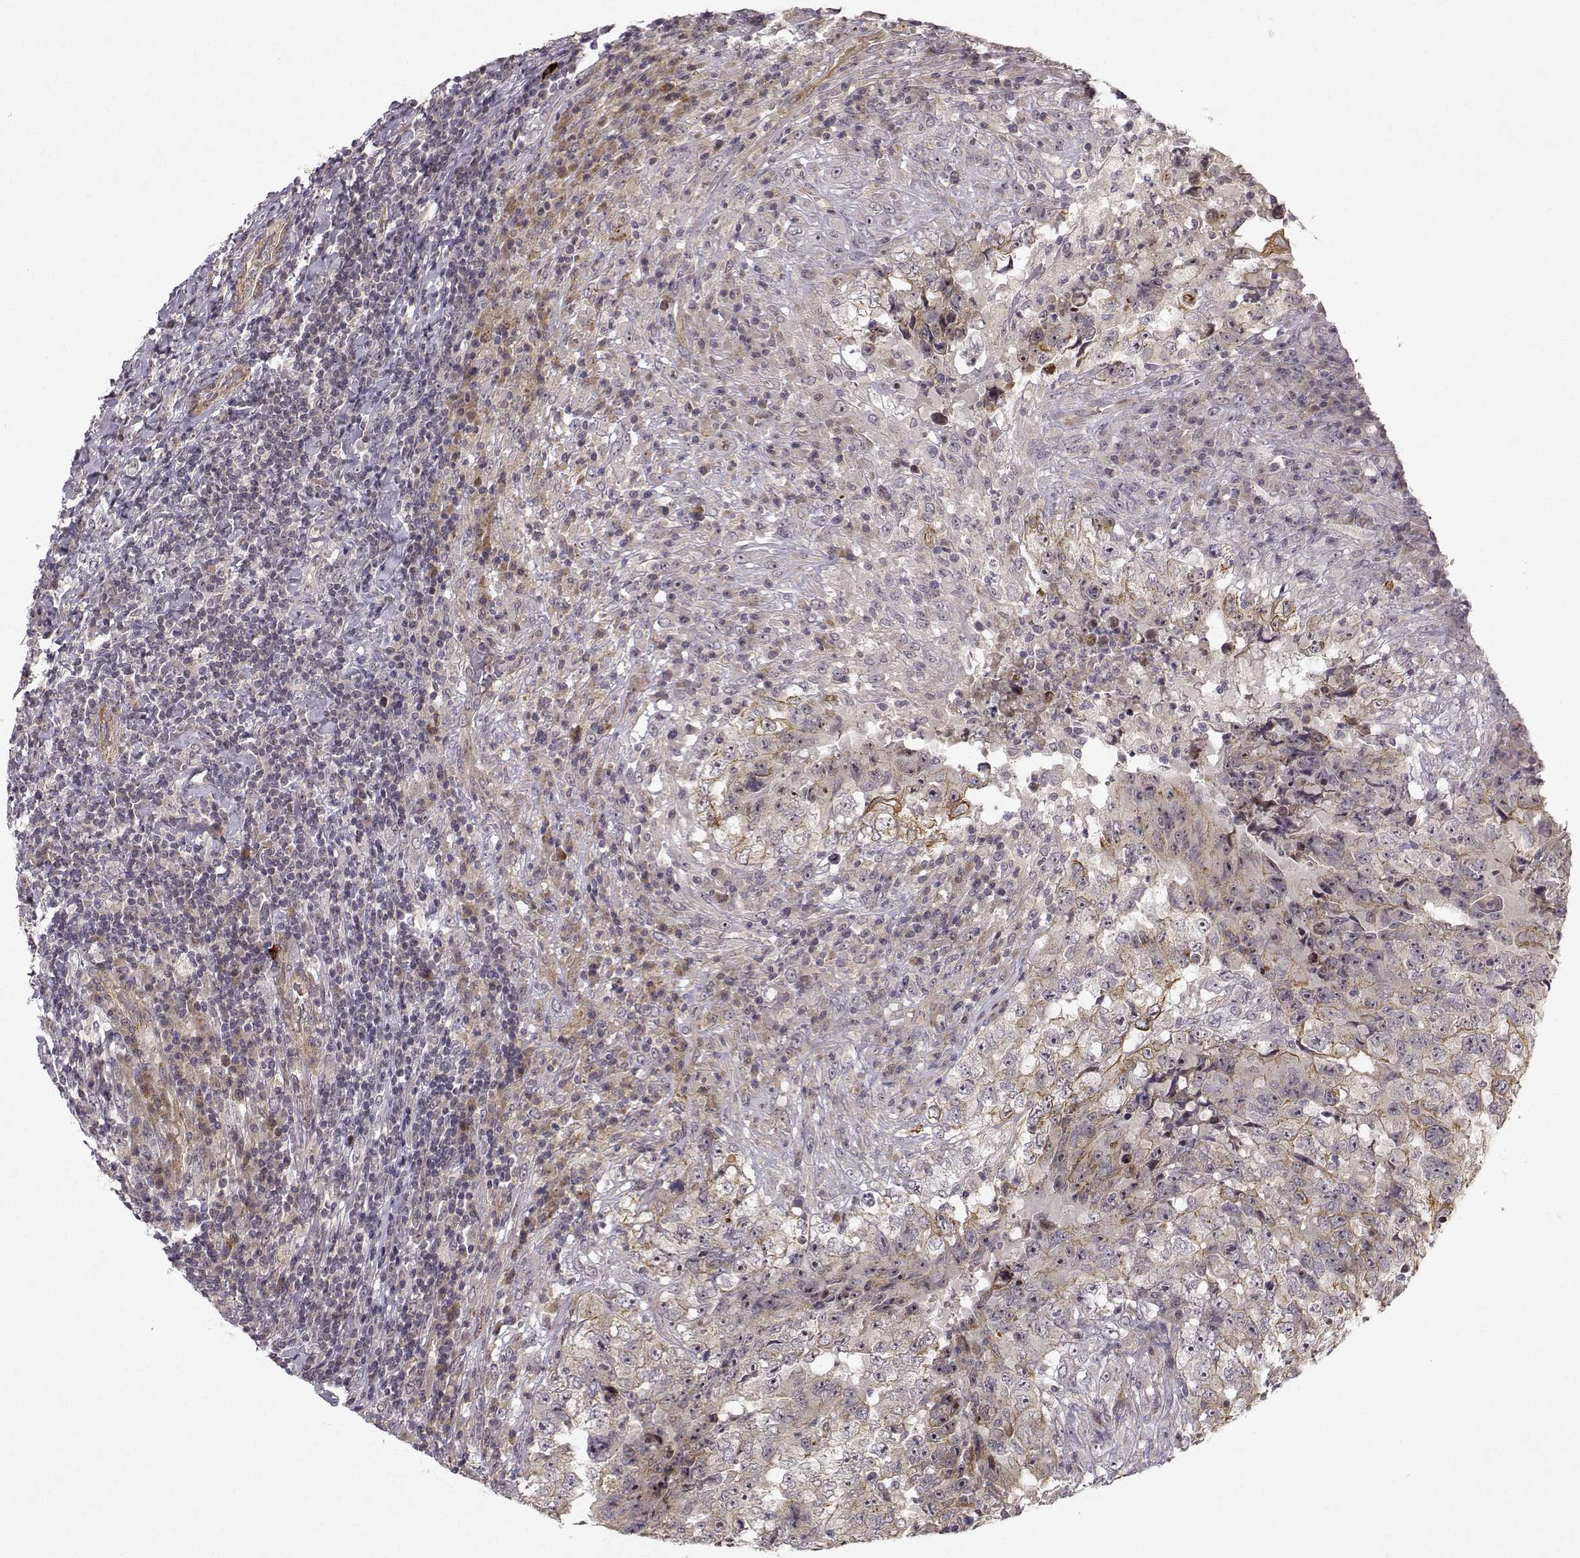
{"staining": {"intensity": "strong", "quantity": "<25%", "location": "cytoplasmic/membranous"}, "tissue": "testis cancer", "cell_type": "Tumor cells", "image_type": "cancer", "snomed": [{"axis": "morphology", "description": "Necrosis, NOS"}, {"axis": "morphology", "description": "Carcinoma, Embryonal, NOS"}, {"axis": "topography", "description": "Testis"}], "caption": "DAB (3,3'-diaminobenzidine) immunohistochemical staining of human testis cancer exhibits strong cytoplasmic/membranous protein staining in approximately <25% of tumor cells. (DAB (3,3'-diaminobenzidine) IHC with brightfield microscopy, high magnification).", "gene": "APC", "patient": {"sex": "male", "age": 19}}